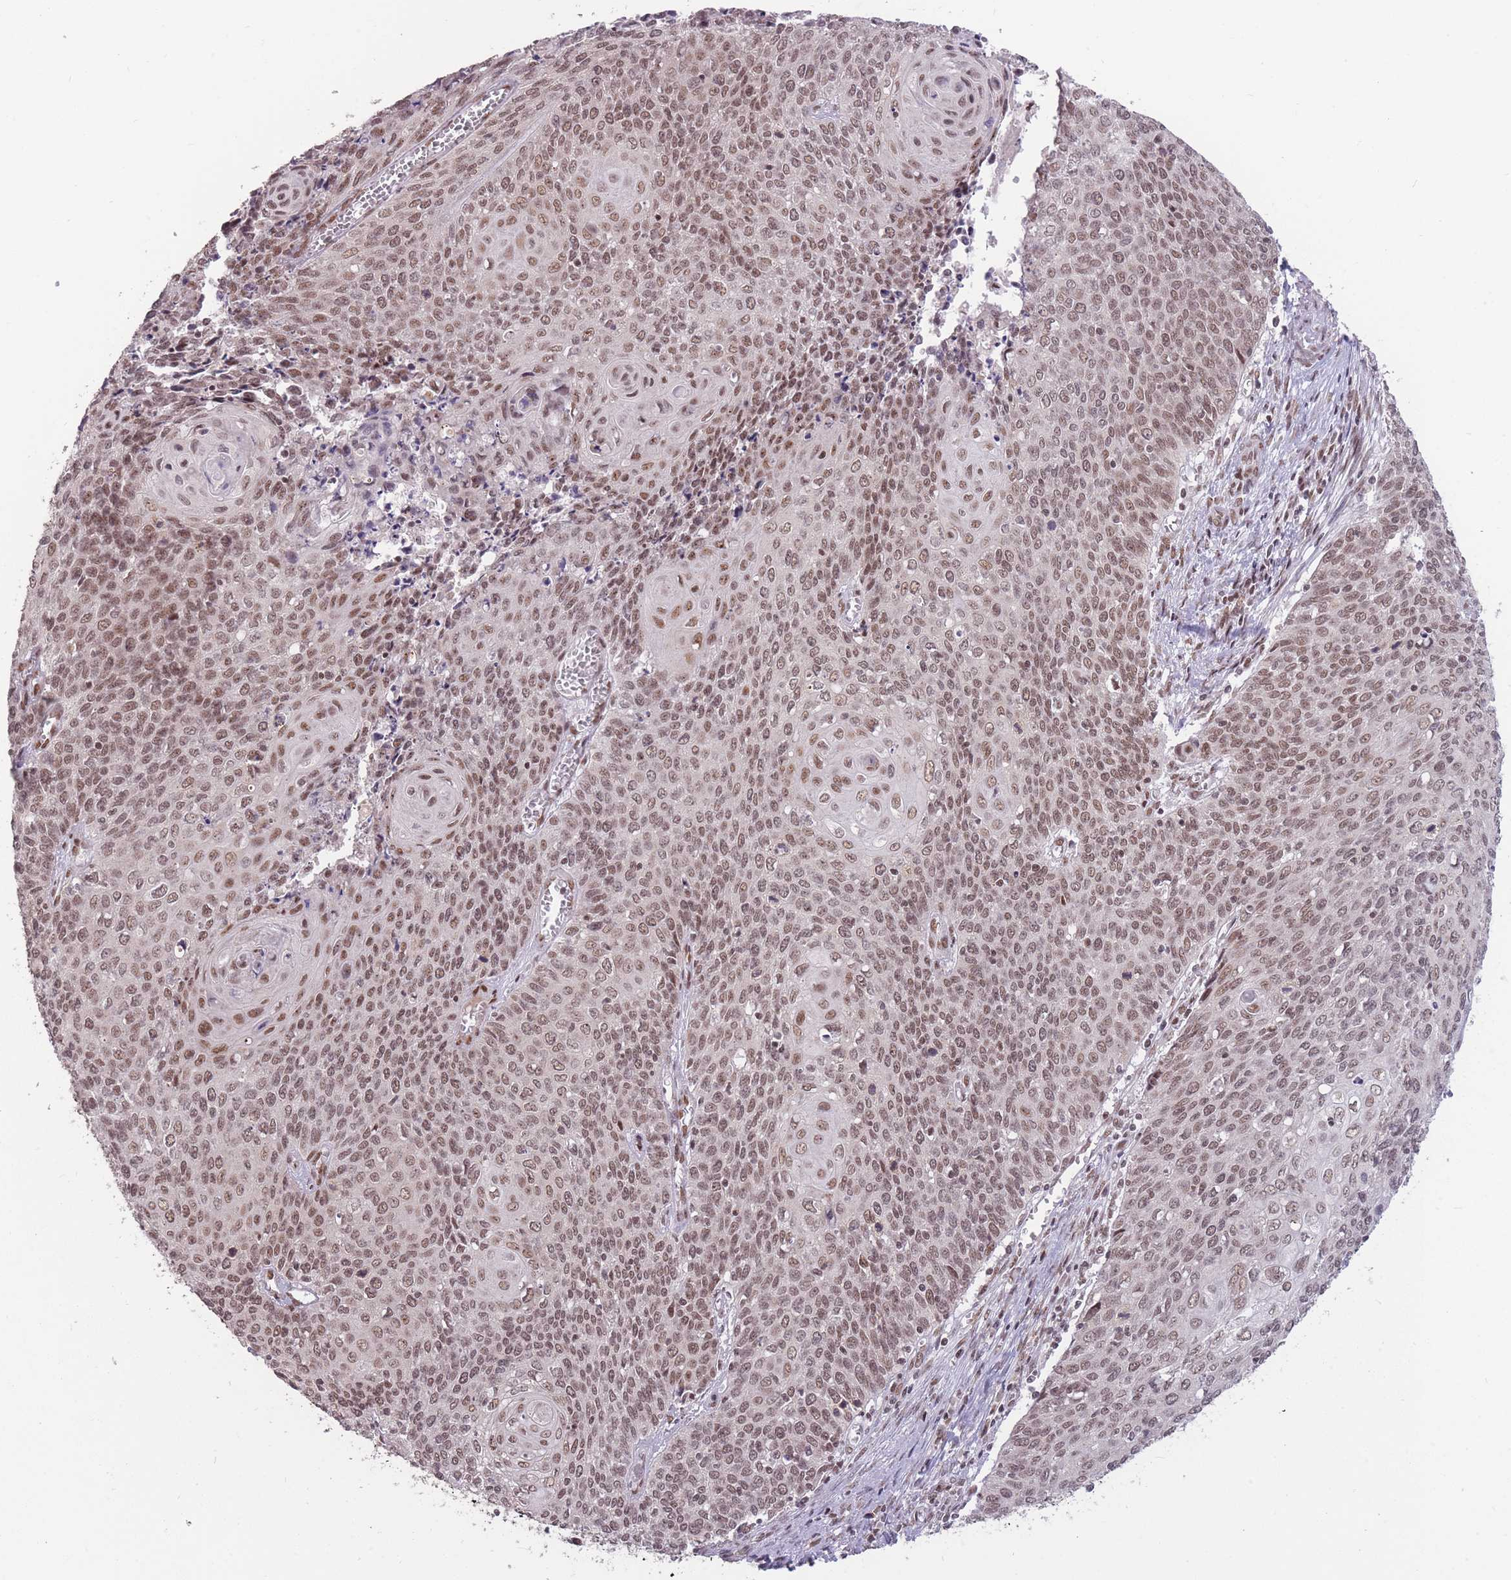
{"staining": {"intensity": "moderate", "quantity": ">75%", "location": "nuclear"}, "tissue": "cervical cancer", "cell_type": "Tumor cells", "image_type": "cancer", "snomed": [{"axis": "morphology", "description": "Squamous cell carcinoma, NOS"}, {"axis": "topography", "description": "Cervix"}], "caption": "Immunohistochemistry (IHC) histopathology image of neoplastic tissue: squamous cell carcinoma (cervical) stained using immunohistochemistry (IHC) displays medium levels of moderate protein expression localized specifically in the nuclear of tumor cells, appearing as a nuclear brown color.", "gene": "HNRNPUL1", "patient": {"sex": "female", "age": 39}}